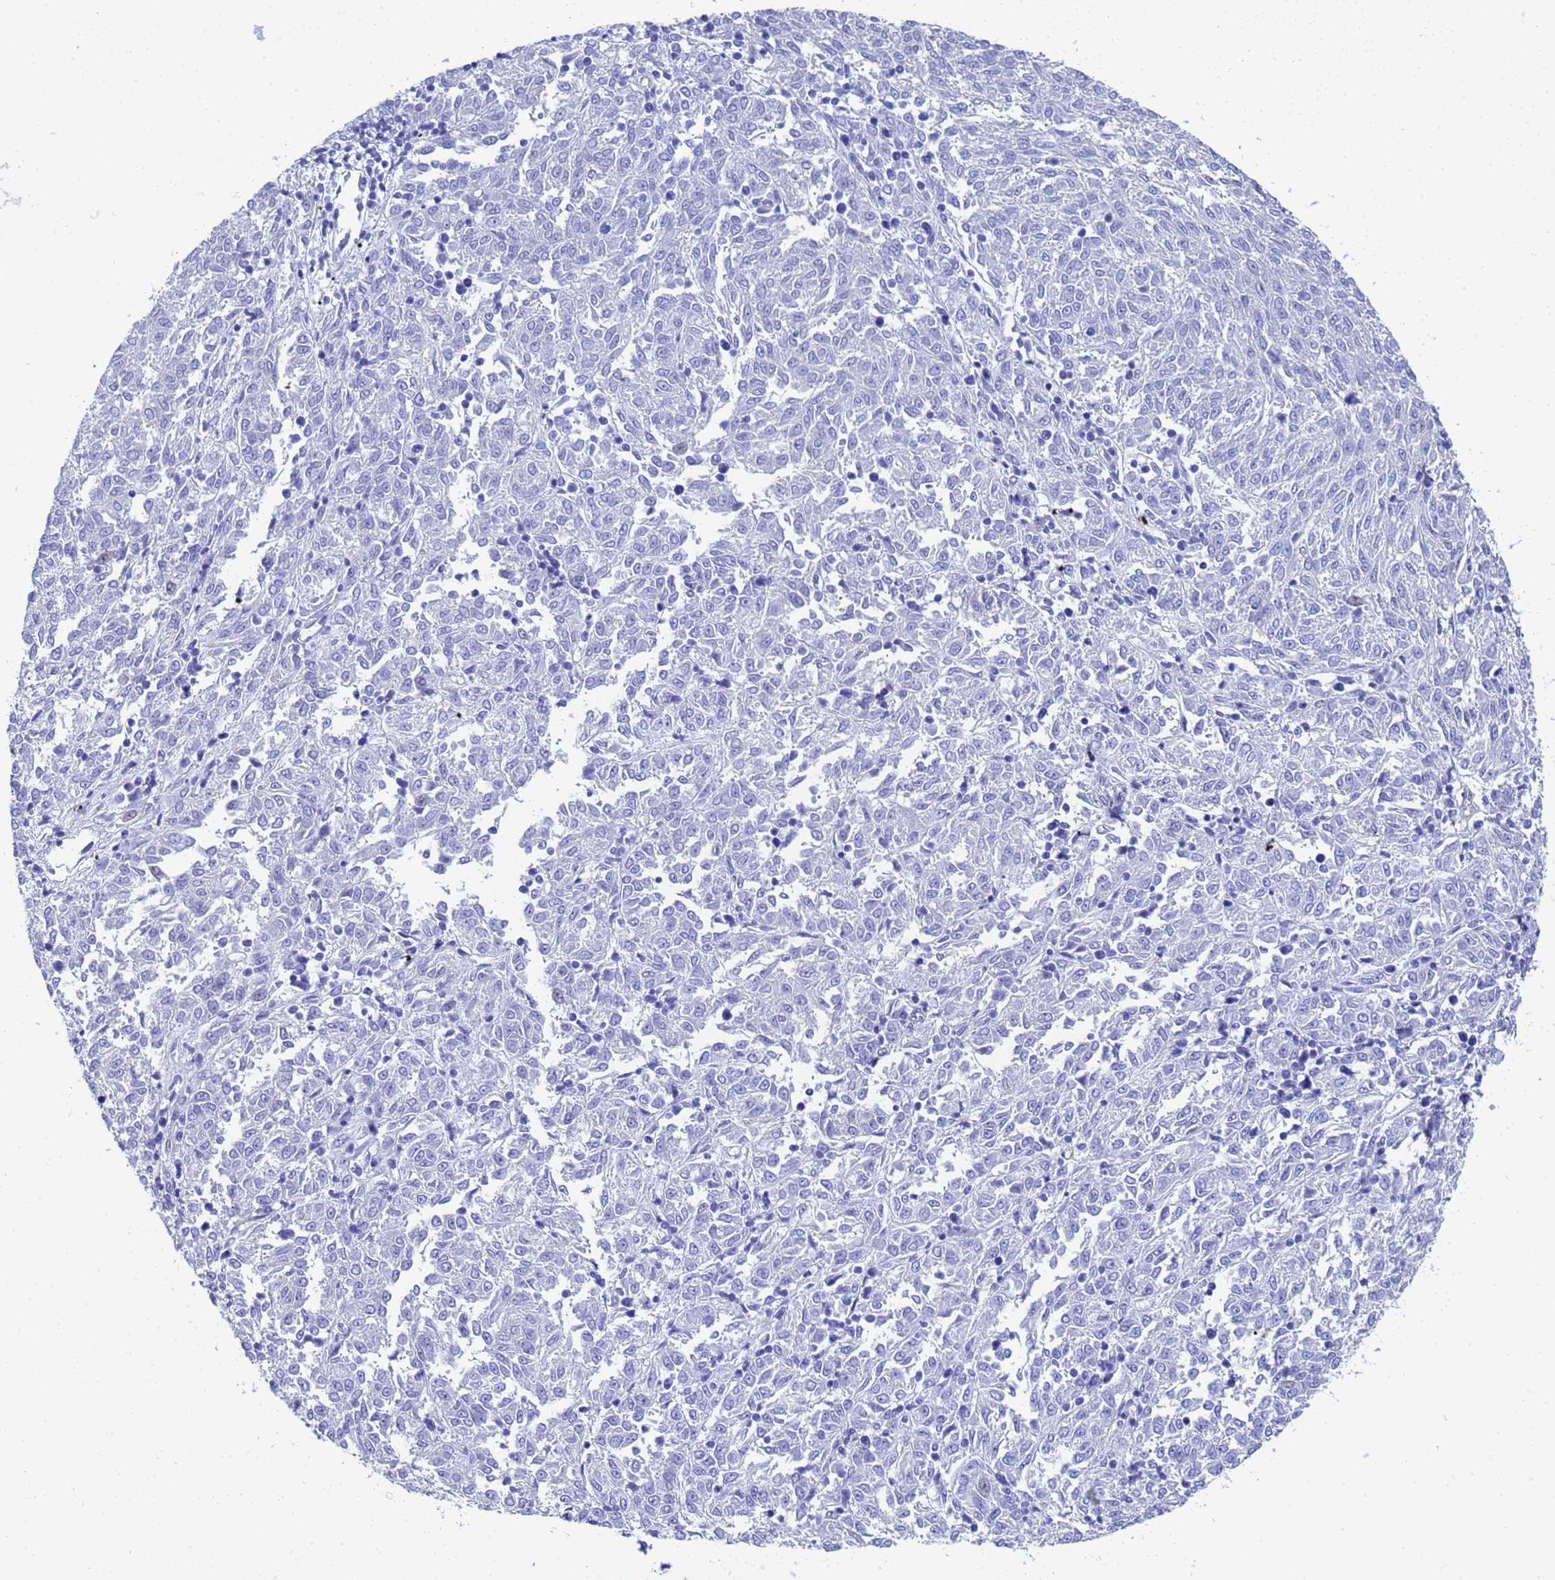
{"staining": {"intensity": "negative", "quantity": "none", "location": "none"}, "tissue": "melanoma", "cell_type": "Tumor cells", "image_type": "cancer", "snomed": [{"axis": "morphology", "description": "Malignant melanoma, NOS"}, {"axis": "topography", "description": "Skin"}], "caption": "Protein analysis of malignant melanoma exhibits no significant staining in tumor cells. (DAB IHC visualized using brightfield microscopy, high magnification).", "gene": "TUBB1", "patient": {"sex": "female", "age": 72}}